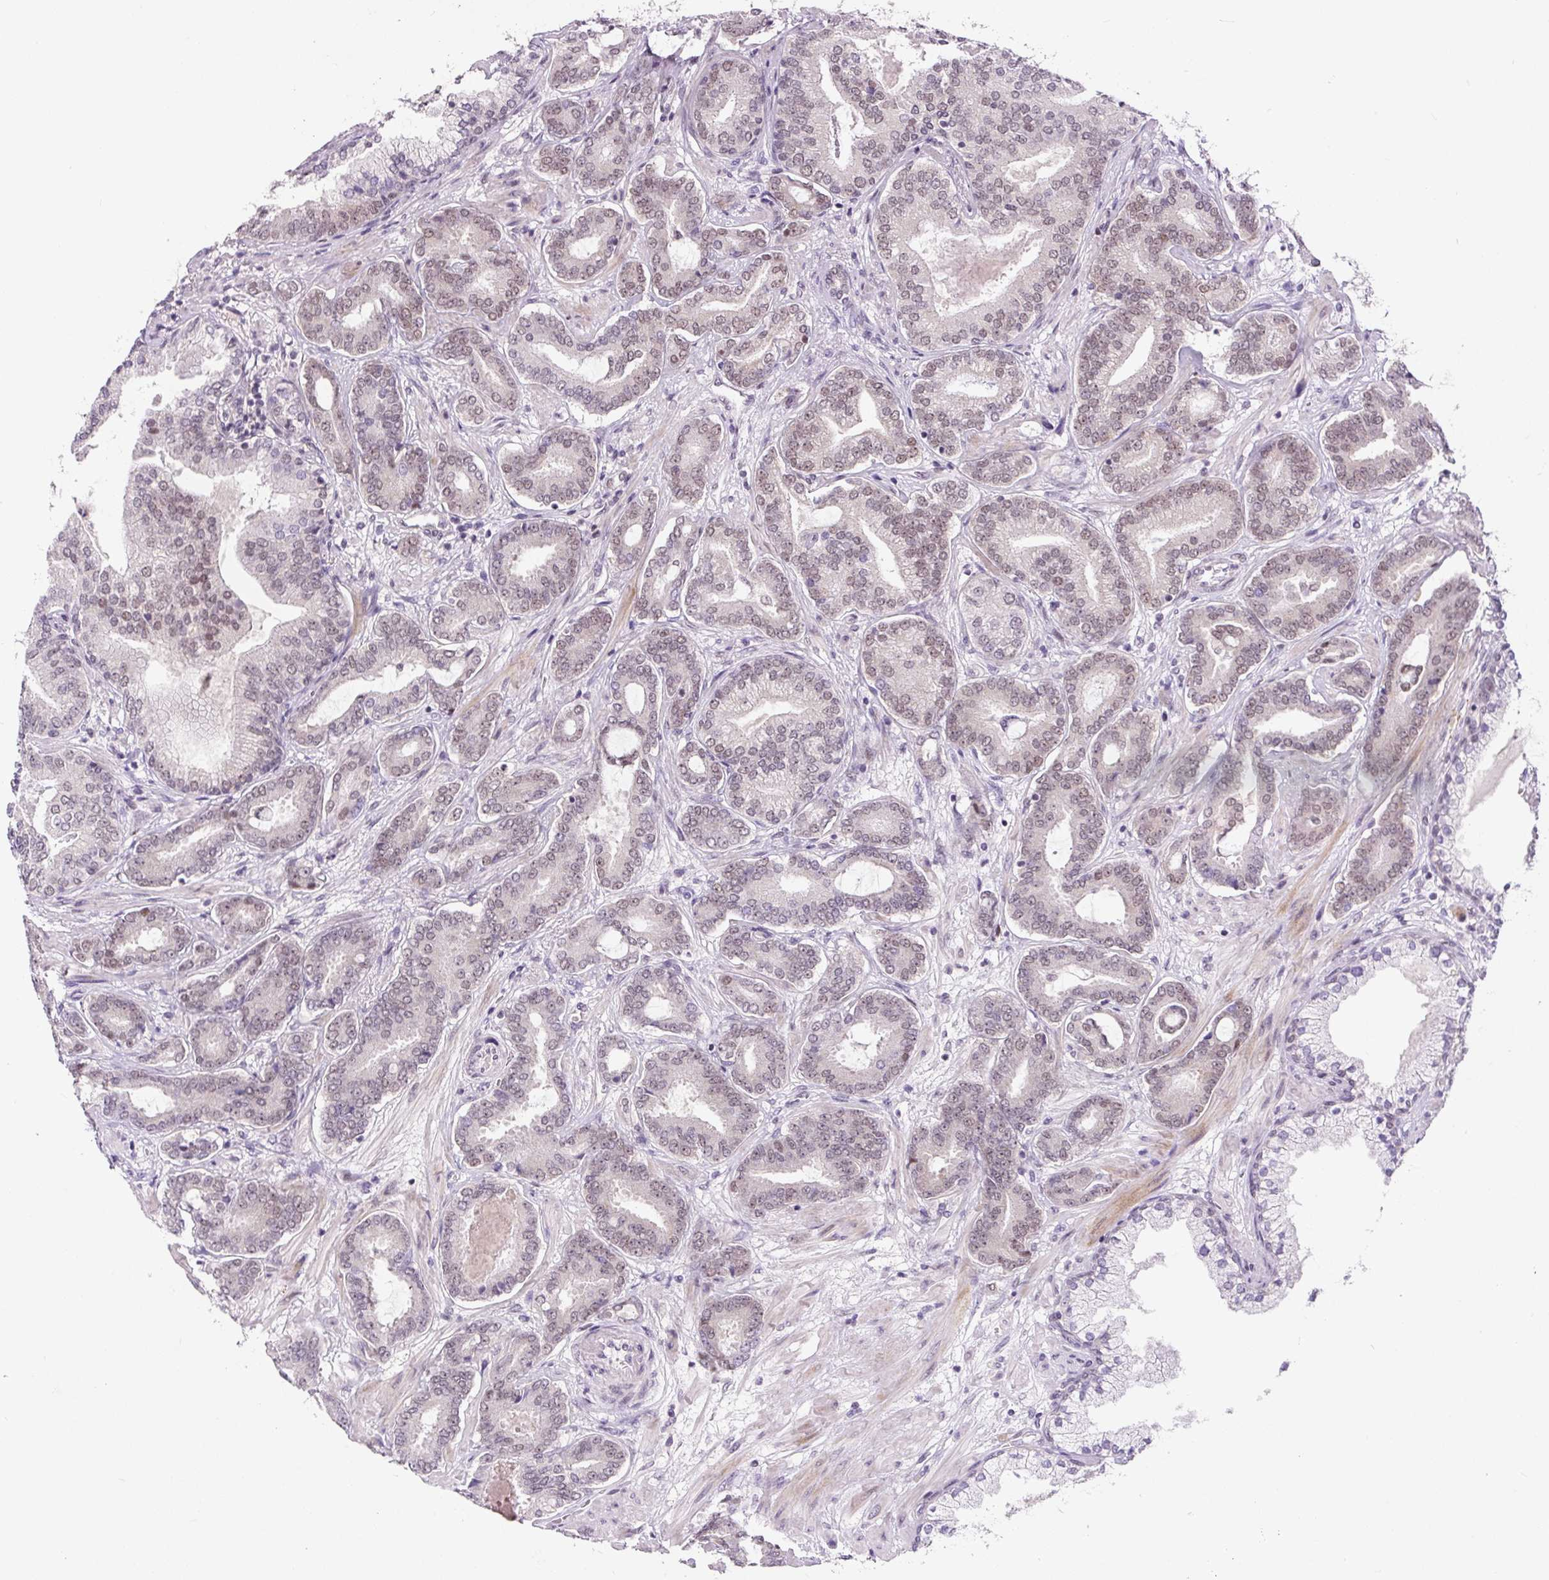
{"staining": {"intensity": "weak", "quantity": ">75%", "location": "nuclear"}, "tissue": "prostate cancer", "cell_type": "Tumor cells", "image_type": "cancer", "snomed": [{"axis": "morphology", "description": "Adenocarcinoma, Low grade"}, {"axis": "topography", "description": "Prostate and seminal vesicle, NOS"}], "caption": "Brown immunohistochemical staining in prostate adenocarcinoma (low-grade) shows weak nuclear staining in about >75% of tumor cells. (Stains: DAB in brown, nuclei in blue, Microscopy: brightfield microscopy at high magnification).", "gene": "FUS", "patient": {"sex": "male", "age": 61}}